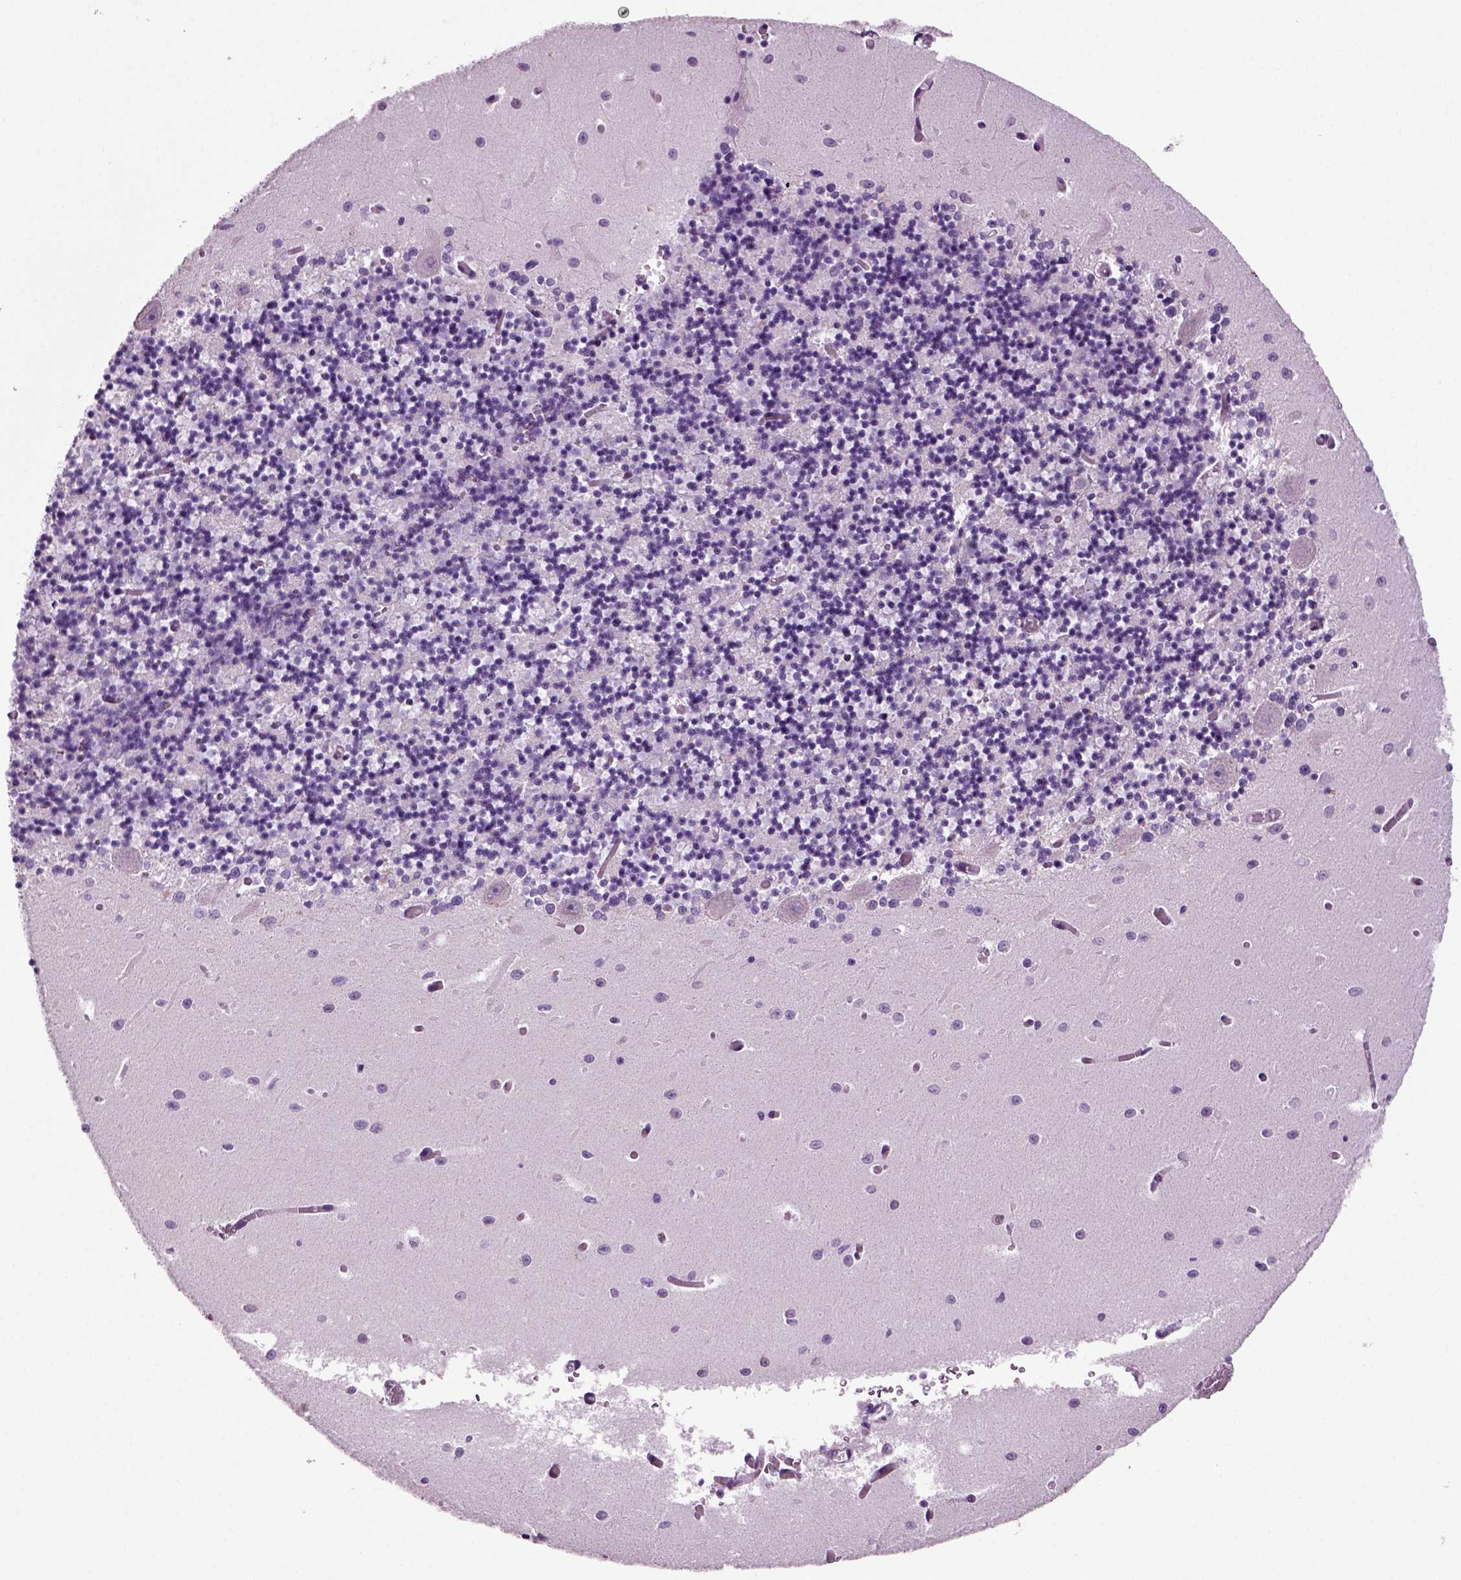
{"staining": {"intensity": "negative", "quantity": "none", "location": "none"}, "tissue": "cerebellum", "cell_type": "Cells in granular layer", "image_type": "normal", "snomed": [{"axis": "morphology", "description": "Normal tissue, NOS"}, {"axis": "topography", "description": "Cerebellum"}], "caption": "Cells in granular layer are negative for protein expression in unremarkable human cerebellum. (DAB (3,3'-diaminobenzidine) immunohistochemistry (IHC) visualized using brightfield microscopy, high magnification).", "gene": "ARID3A", "patient": {"sex": "female", "age": 64}}